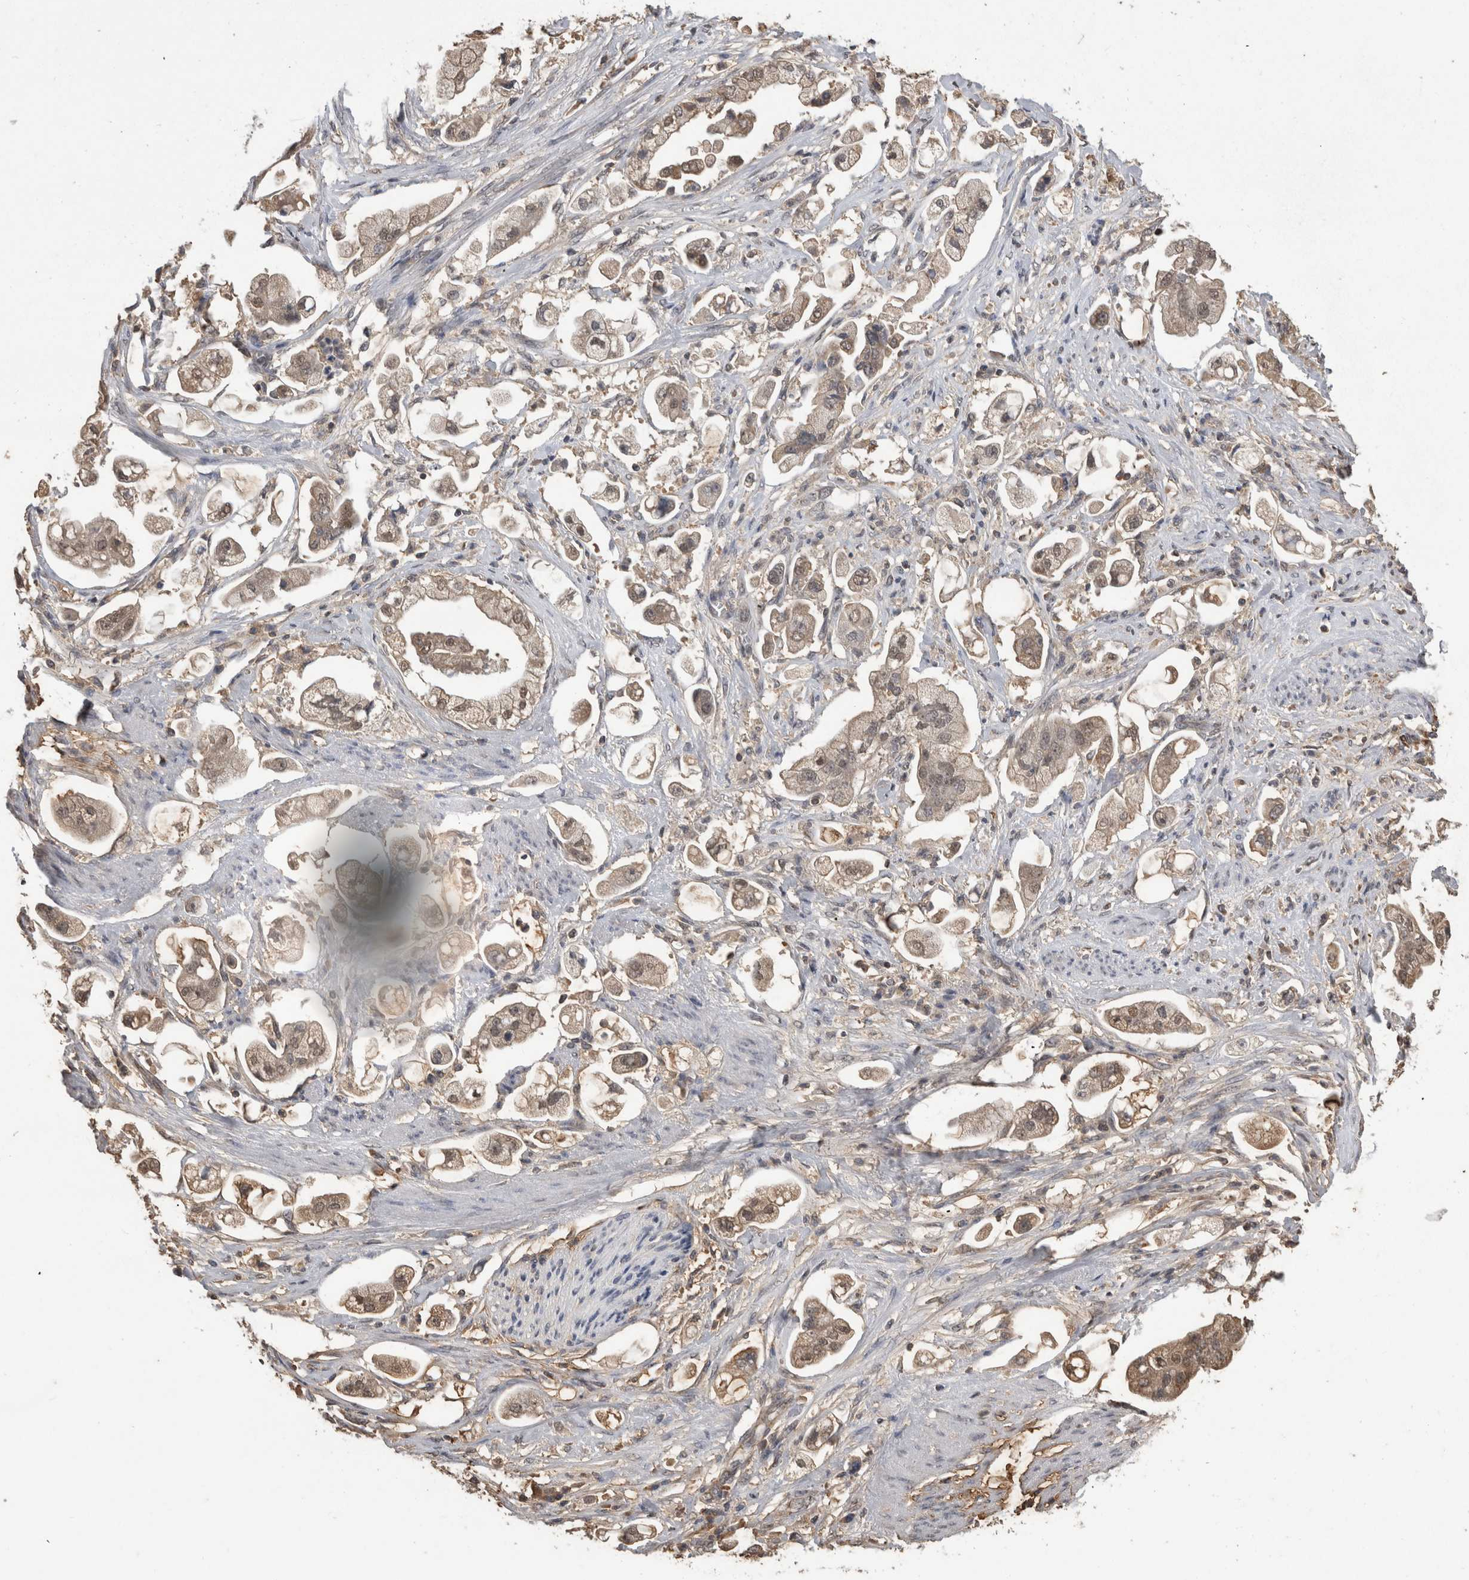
{"staining": {"intensity": "weak", "quantity": ">75%", "location": "cytoplasmic/membranous"}, "tissue": "stomach cancer", "cell_type": "Tumor cells", "image_type": "cancer", "snomed": [{"axis": "morphology", "description": "Adenocarcinoma, NOS"}, {"axis": "topography", "description": "Stomach"}], "caption": "A histopathology image of human stomach cancer stained for a protein reveals weak cytoplasmic/membranous brown staining in tumor cells.", "gene": "PREP", "patient": {"sex": "male", "age": 62}}